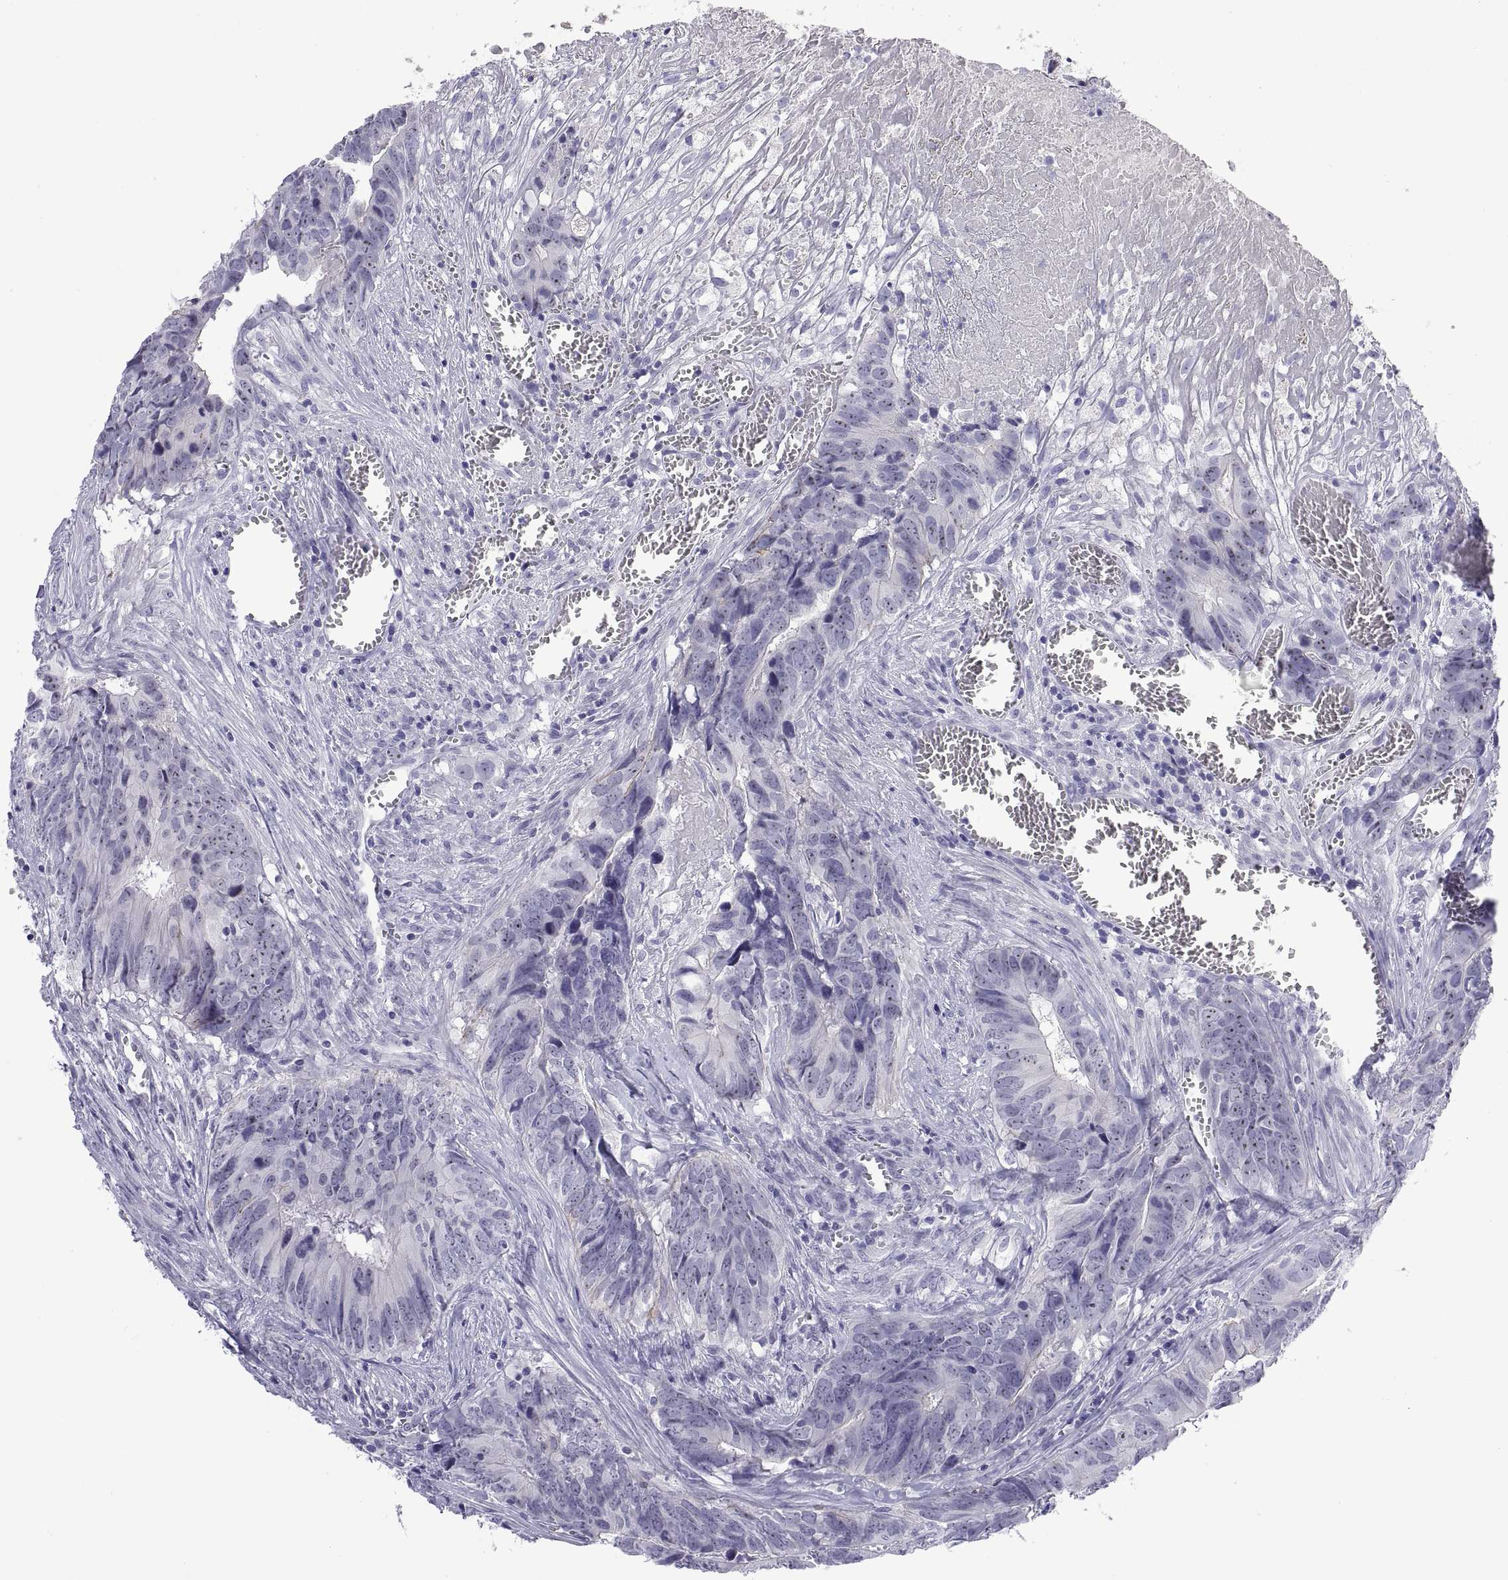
{"staining": {"intensity": "negative", "quantity": "none", "location": "none"}, "tissue": "colorectal cancer", "cell_type": "Tumor cells", "image_type": "cancer", "snomed": [{"axis": "morphology", "description": "Adenocarcinoma, NOS"}, {"axis": "topography", "description": "Colon"}], "caption": "Protein analysis of colorectal cancer reveals no significant positivity in tumor cells. The staining was performed using DAB (3,3'-diaminobenzidine) to visualize the protein expression in brown, while the nuclei were stained in blue with hematoxylin (Magnification: 20x).", "gene": "VSX2", "patient": {"sex": "female", "age": 82}}